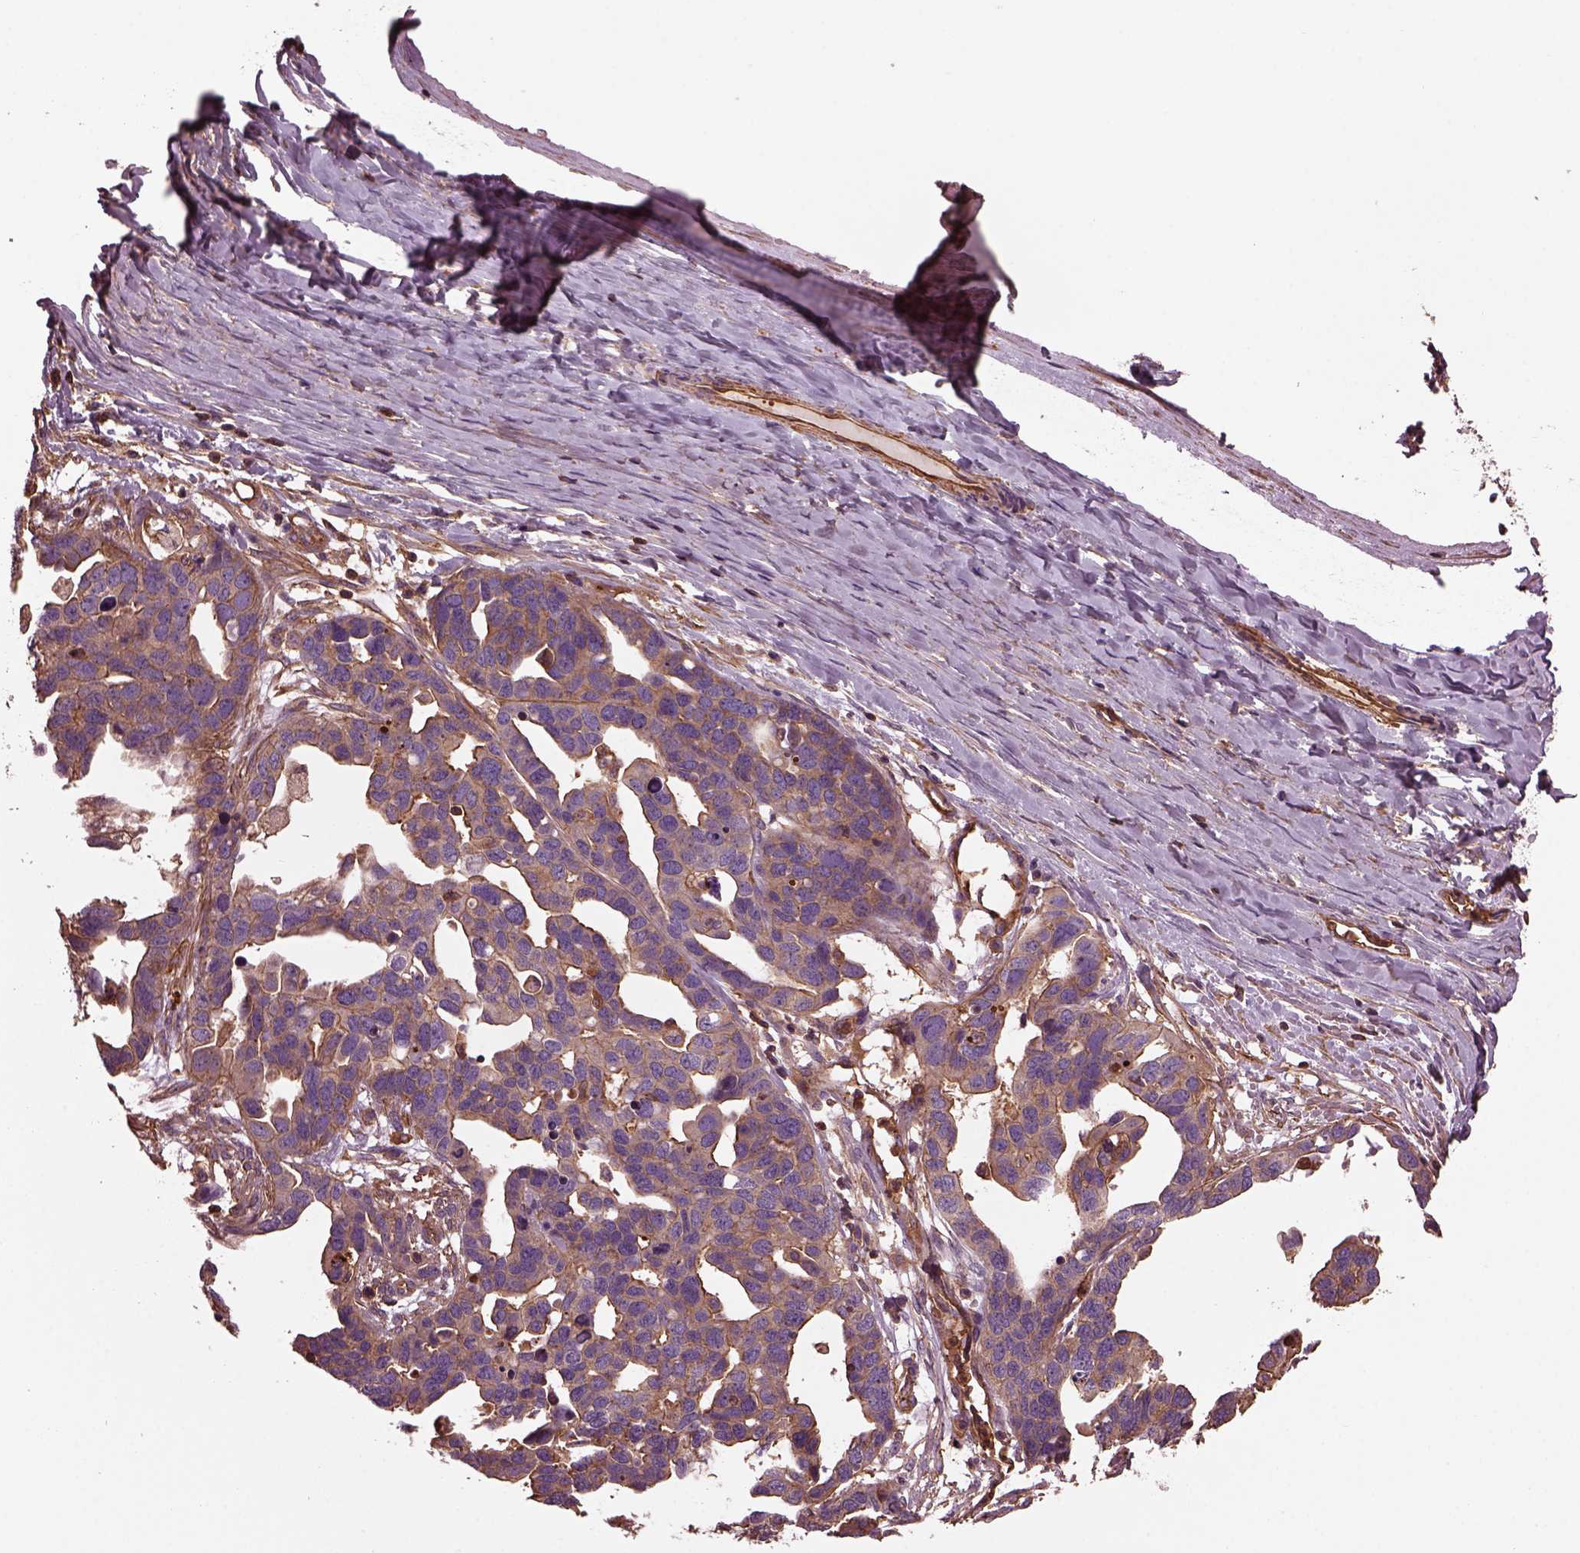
{"staining": {"intensity": "moderate", "quantity": ">75%", "location": "cytoplasmic/membranous"}, "tissue": "ovarian cancer", "cell_type": "Tumor cells", "image_type": "cancer", "snomed": [{"axis": "morphology", "description": "Cystadenocarcinoma, serous, NOS"}, {"axis": "topography", "description": "Ovary"}], "caption": "A medium amount of moderate cytoplasmic/membranous staining is identified in about >75% of tumor cells in serous cystadenocarcinoma (ovarian) tissue.", "gene": "MYL6", "patient": {"sex": "female", "age": 54}}